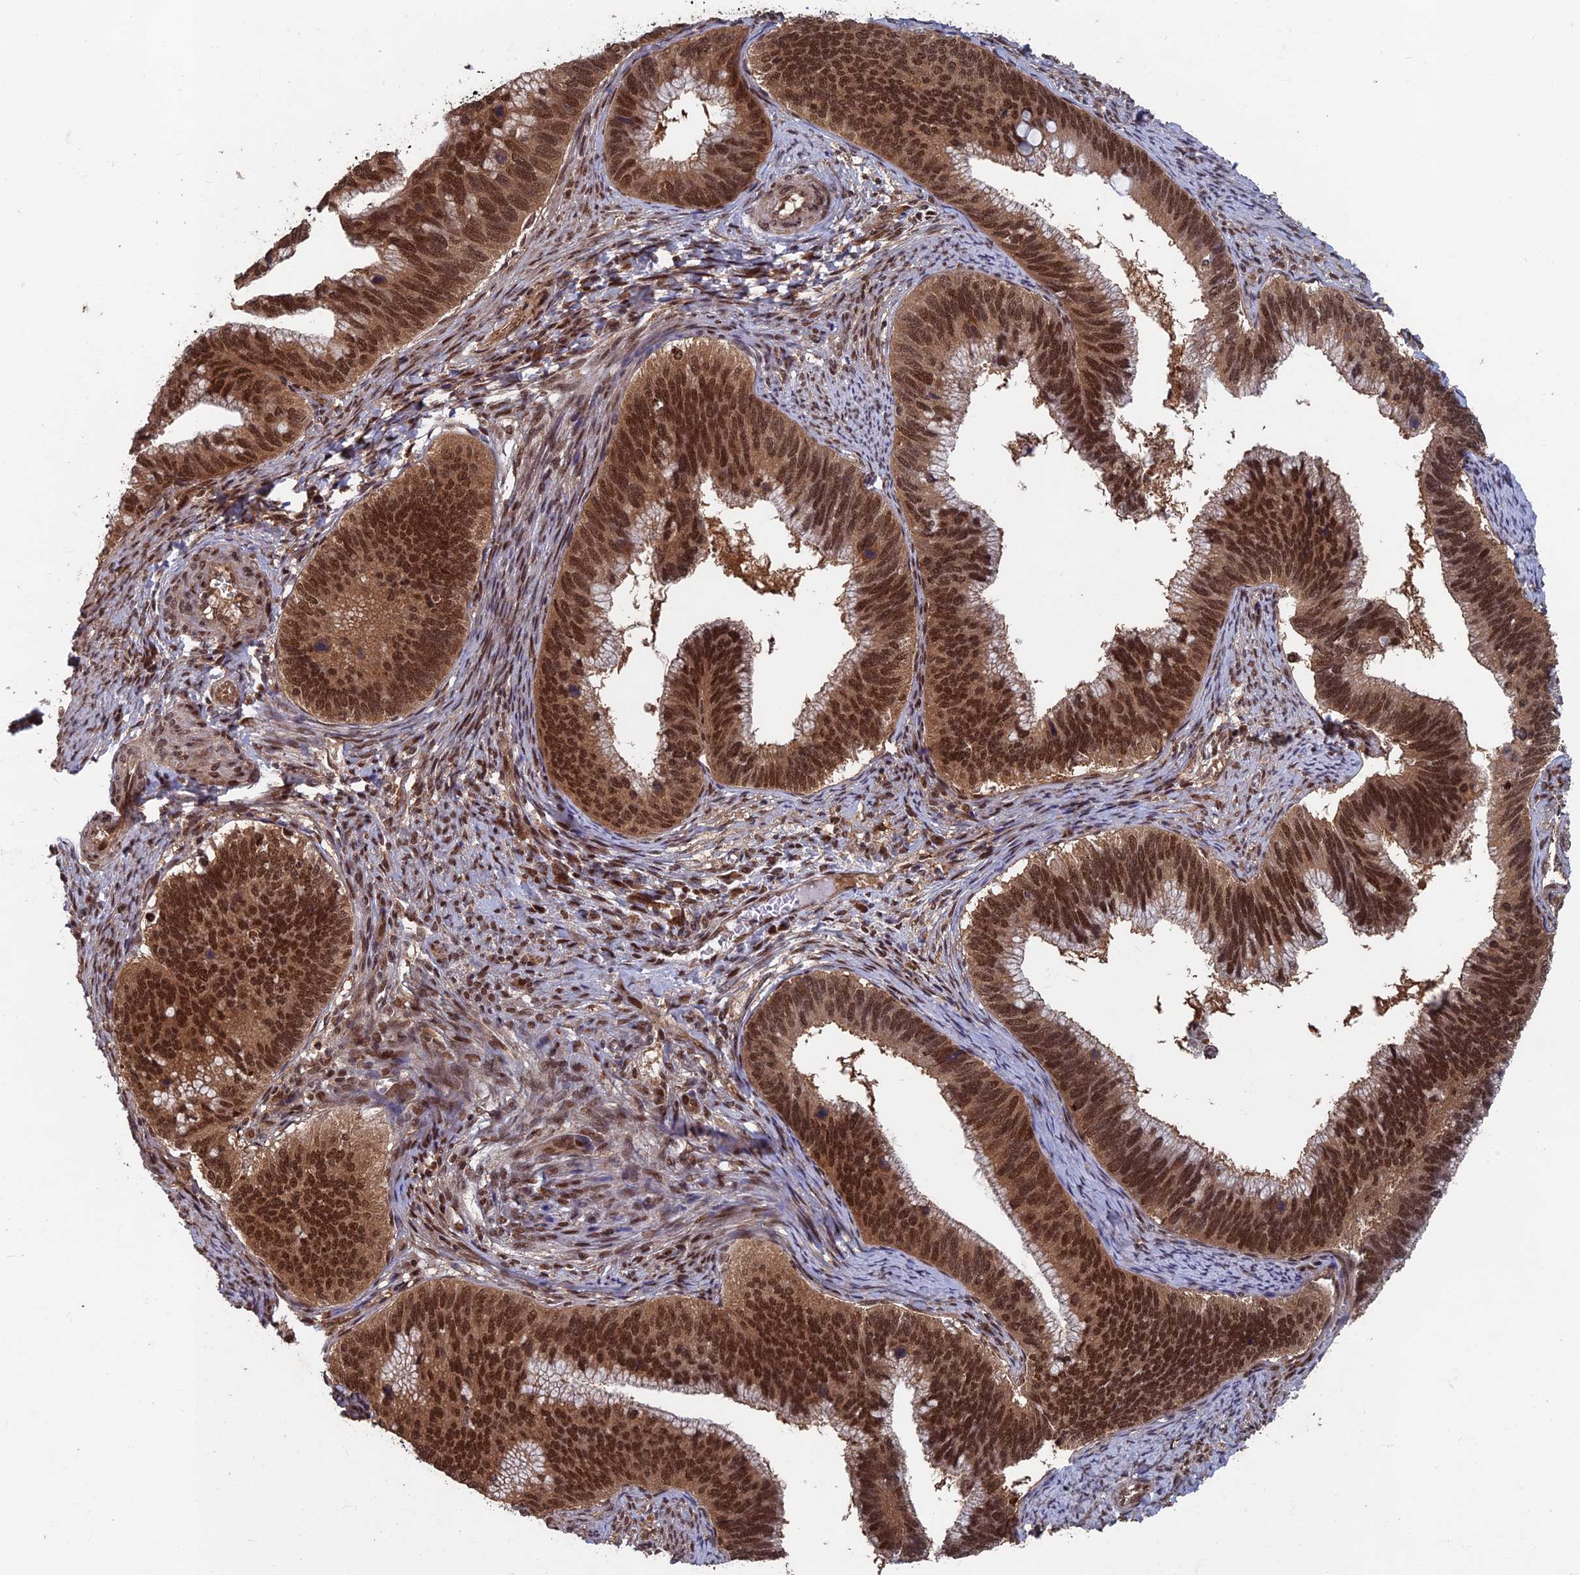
{"staining": {"intensity": "strong", "quantity": ">75%", "location": "cytoplasmic/membranous,nuclear"}, "tissue": "cervical cancer", "cell_type": "Tumor cells", "image_type": "cancer", "snomed": [{"axis": "morphology", "description": "Adenocarcinoma, NOS"}, {"axis": "topography", "description": "Cervix"}], "caption": "This photomicrograph displays IHC staining of human cervical adenocarcinoma, with high strong cytoplasmic/membranous and nuclear staining in approximately >75% of tumor cells.", "gene": "FAM53C", "patient": {"sex": "female", "age": 42}}